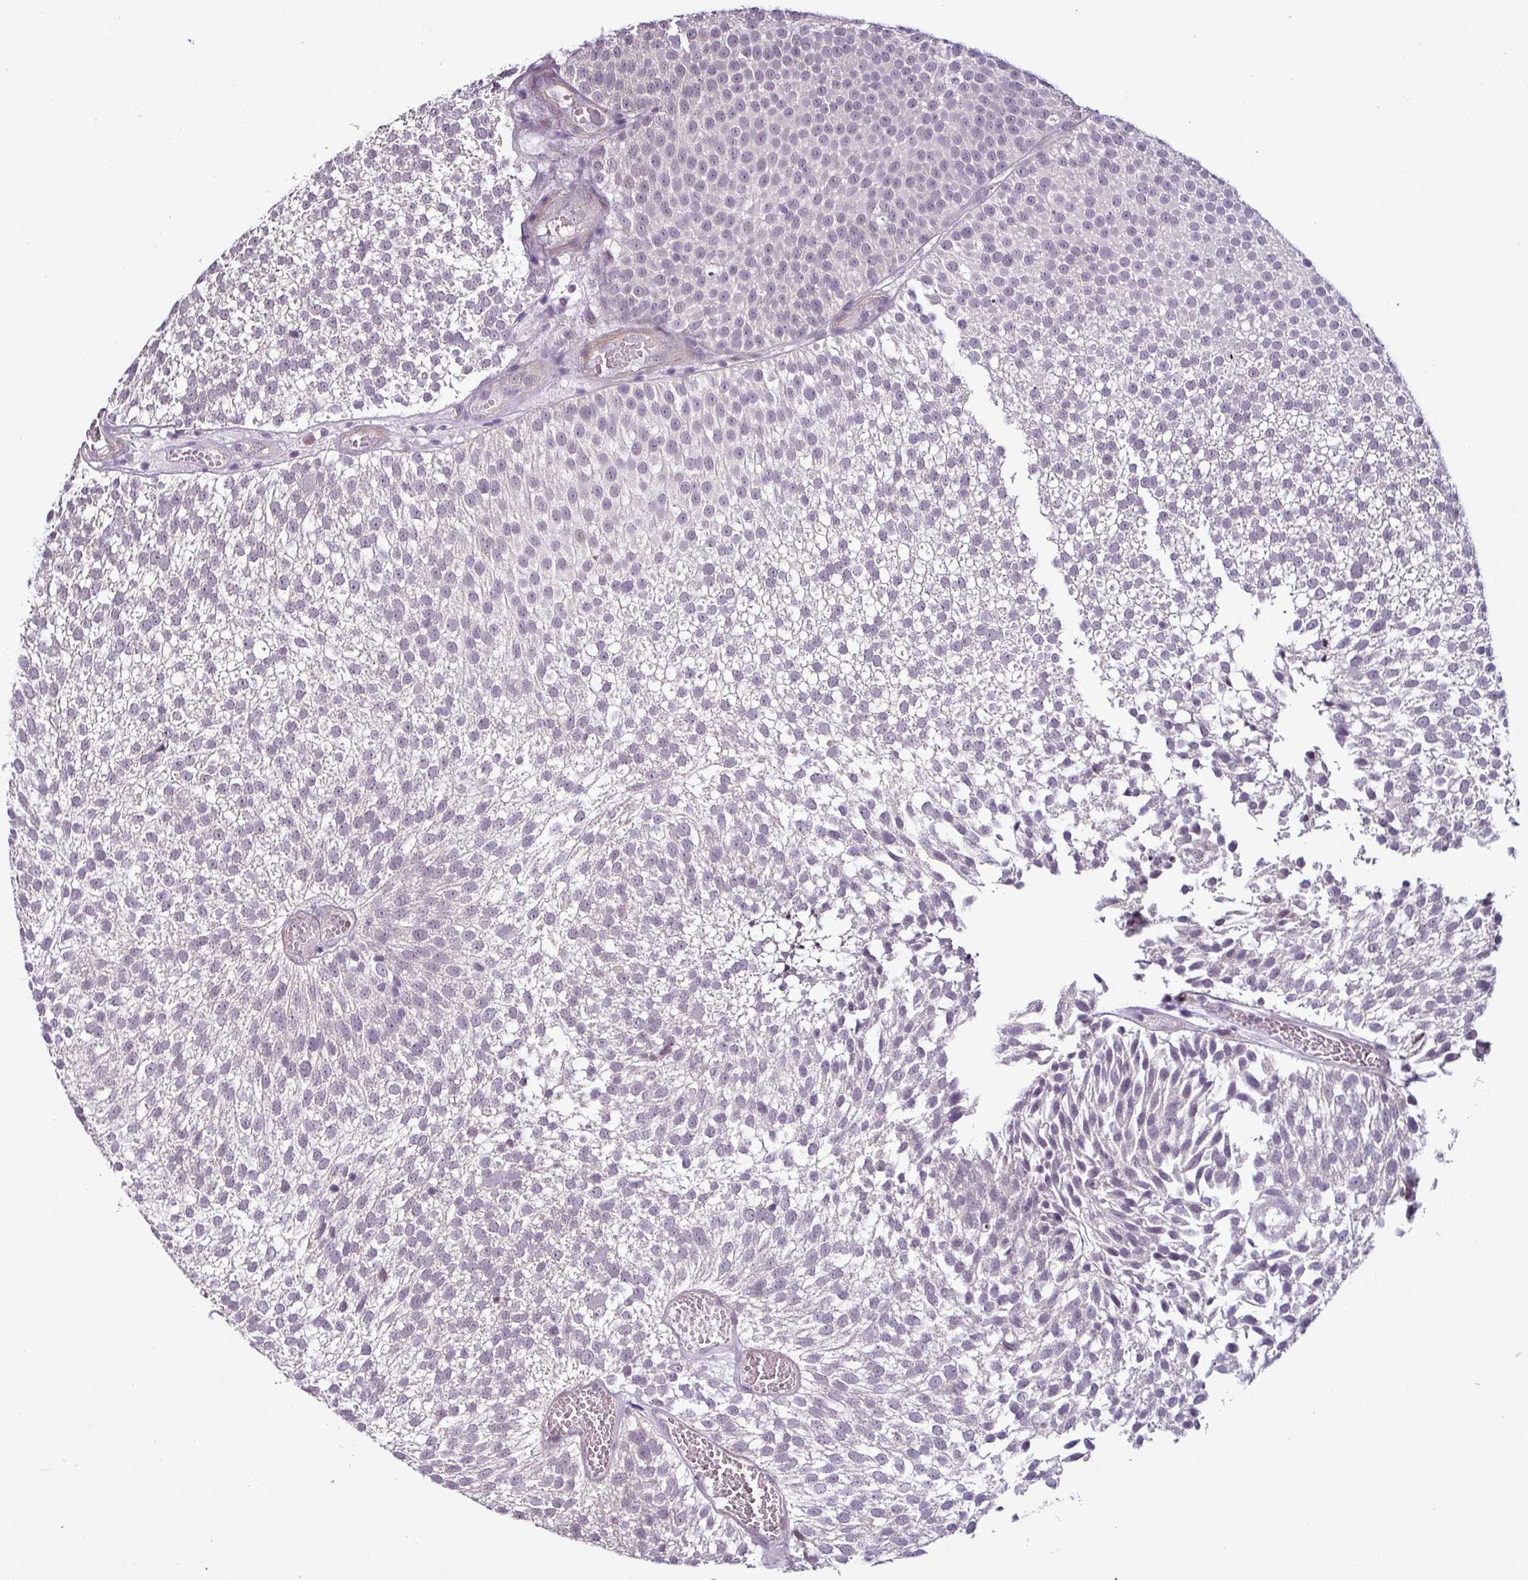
{"staining": {"intensity": "moderate", "quantity": "<25%", "location": "nuclear"}, "tissue": "urothelial cancer", "cell_type": "Tumor cells", "image_type": "cancer", "snomed": [{"axis": "morphology", "description": "Urothelial carcinoma, Low grade"}, {"axis": "topography", "description": "Urinary bladder"}], "caption": "This histopathology image shows IHC staining of urothelial cancer, with low moderate nuclear positivity in approximately <25% of tumor cells.", "gene": "OR52D1", "patient": {"sex": "female", "age": 79}}